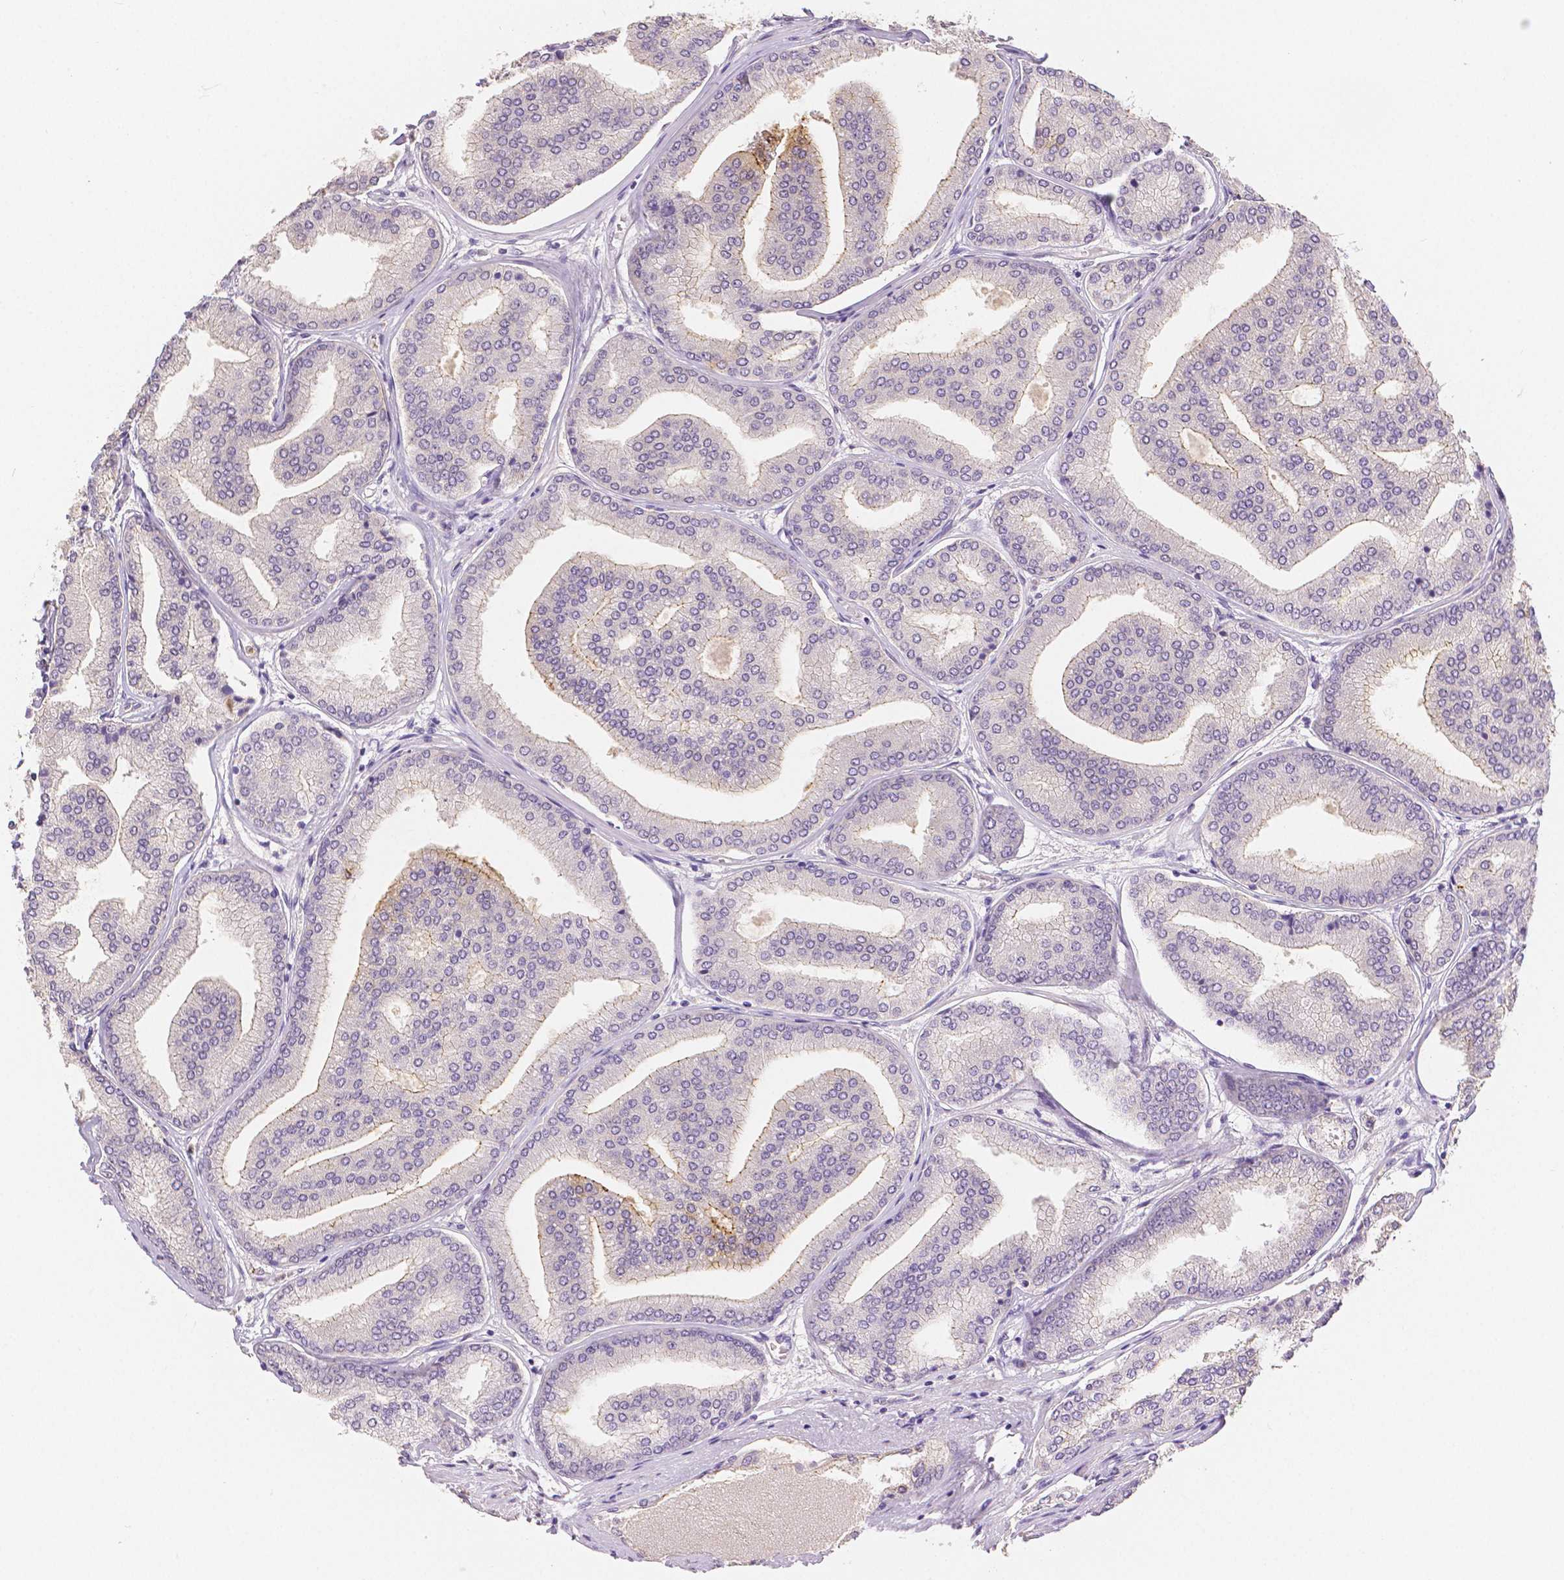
{"staining": {"intensity": "weak", "quantity": "<25%", "location": "cytoplasmic/membranous"}, "tissue": "prostate cancer", "cell_type": "Tumor cells", "image_type": "cancer", "snomed": [{"axis": "morphology", "description": "Adenocarcinoma, NOS"}, {"axis": "topography", "description": "Prostate"}], "caption": "Micrograph shows no significant protein staining in tumor cells of prostate cancer (adenocarcinoma).", "gene": "OCLN", "patient": {"sex": "male", "age": 63}}